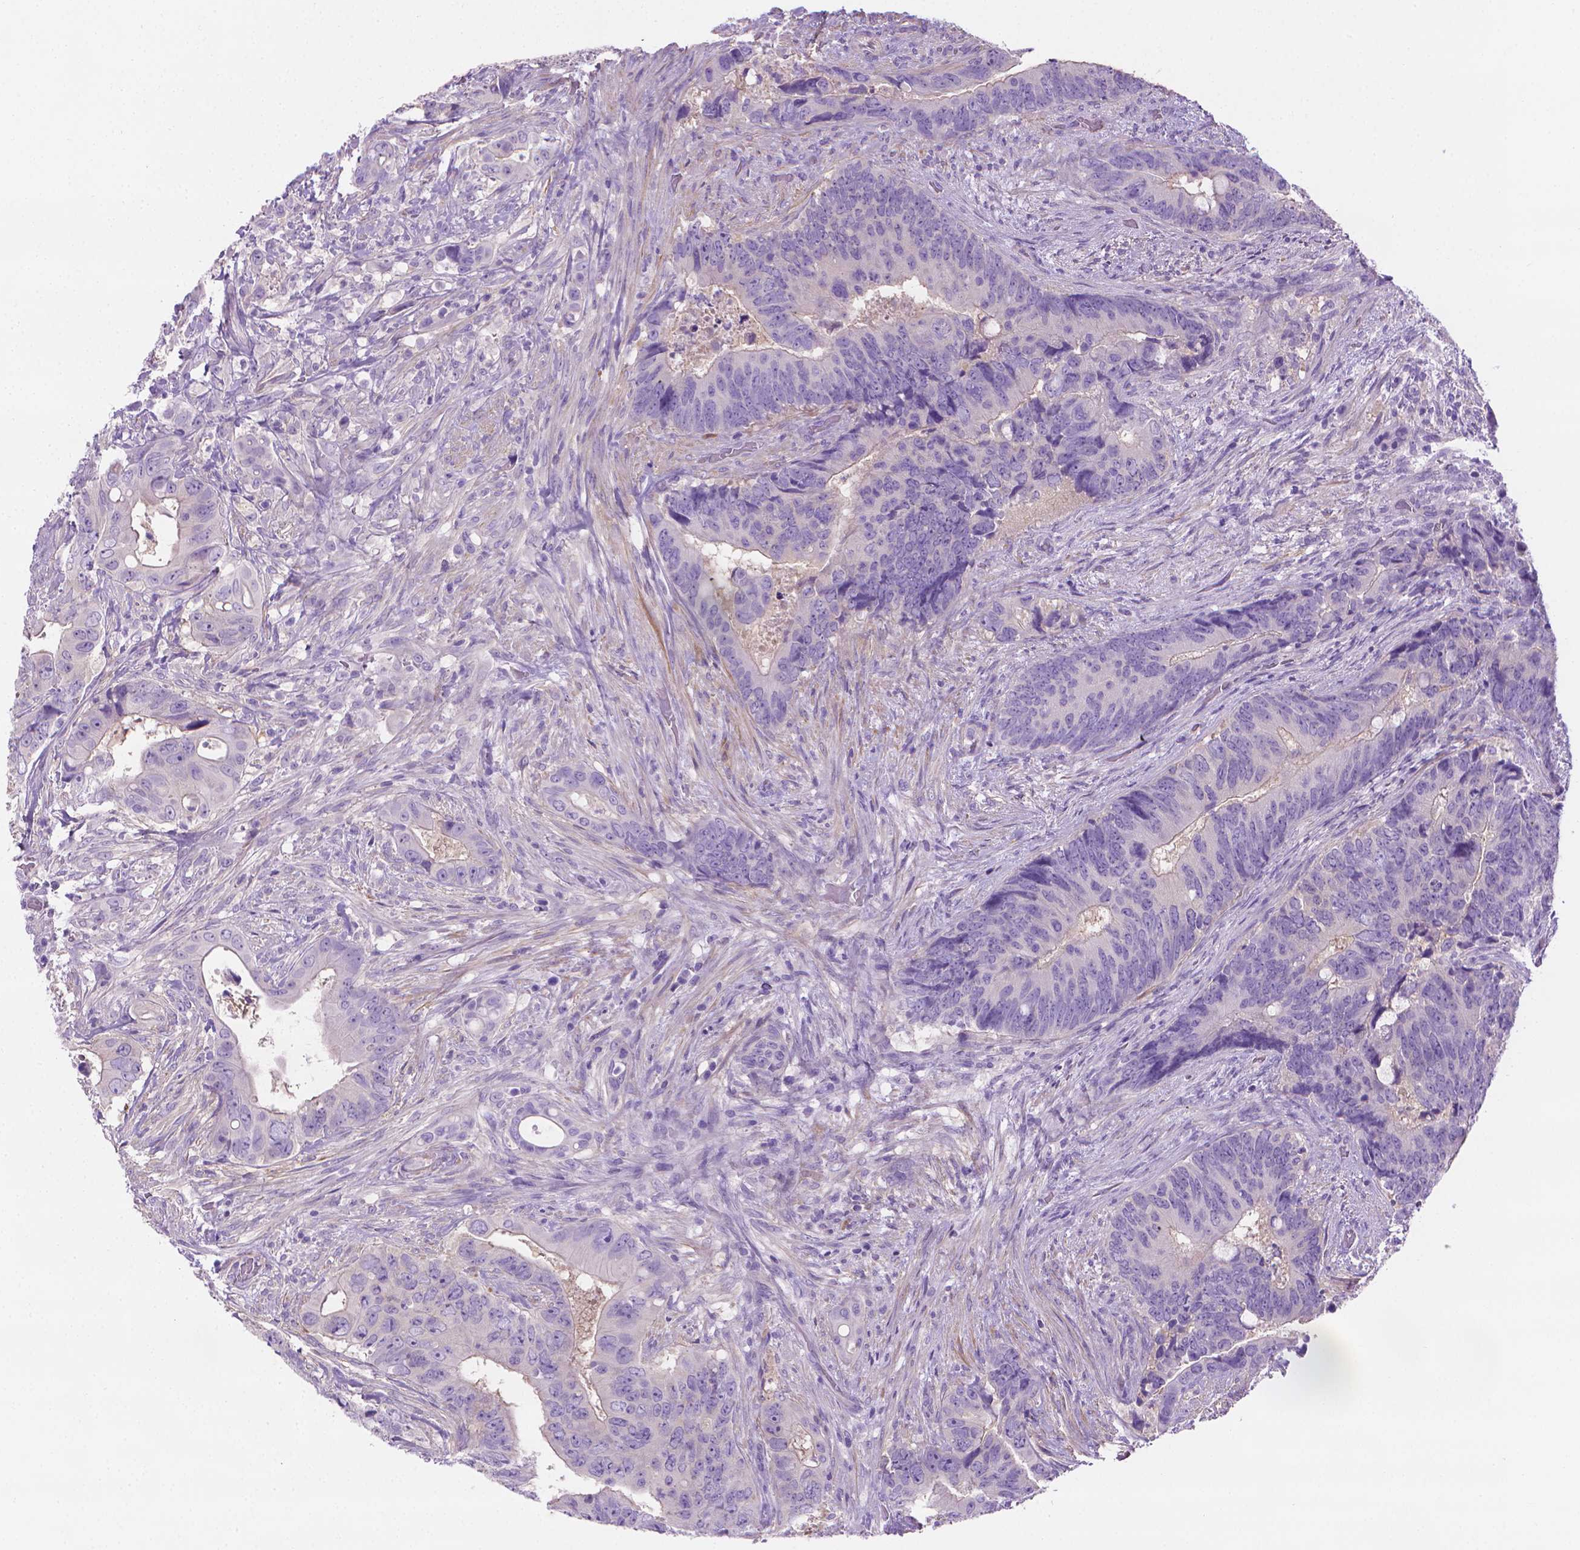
{"staining": {"intensity": "negative", "quantity": "none", "location": "none"}, "tissue": "colorectal cancer", "cell_type": "Tumor cells", "image_type": "cancer", "snomed": [{"axis": "morphology", "description": "Adenocarcinoma, NOS"}, {"axis": "topography", "description": "Rectum"}], "caption": "IHC micrograph of neoplastic tissue: human adenocarcinoma (colorectal) stained with DAB (3,3'-diaminobenzidine) displays no significant protein staining in tumor cells.", "gene": "FASN", "patient": {"sex": "male", "age": 78}}